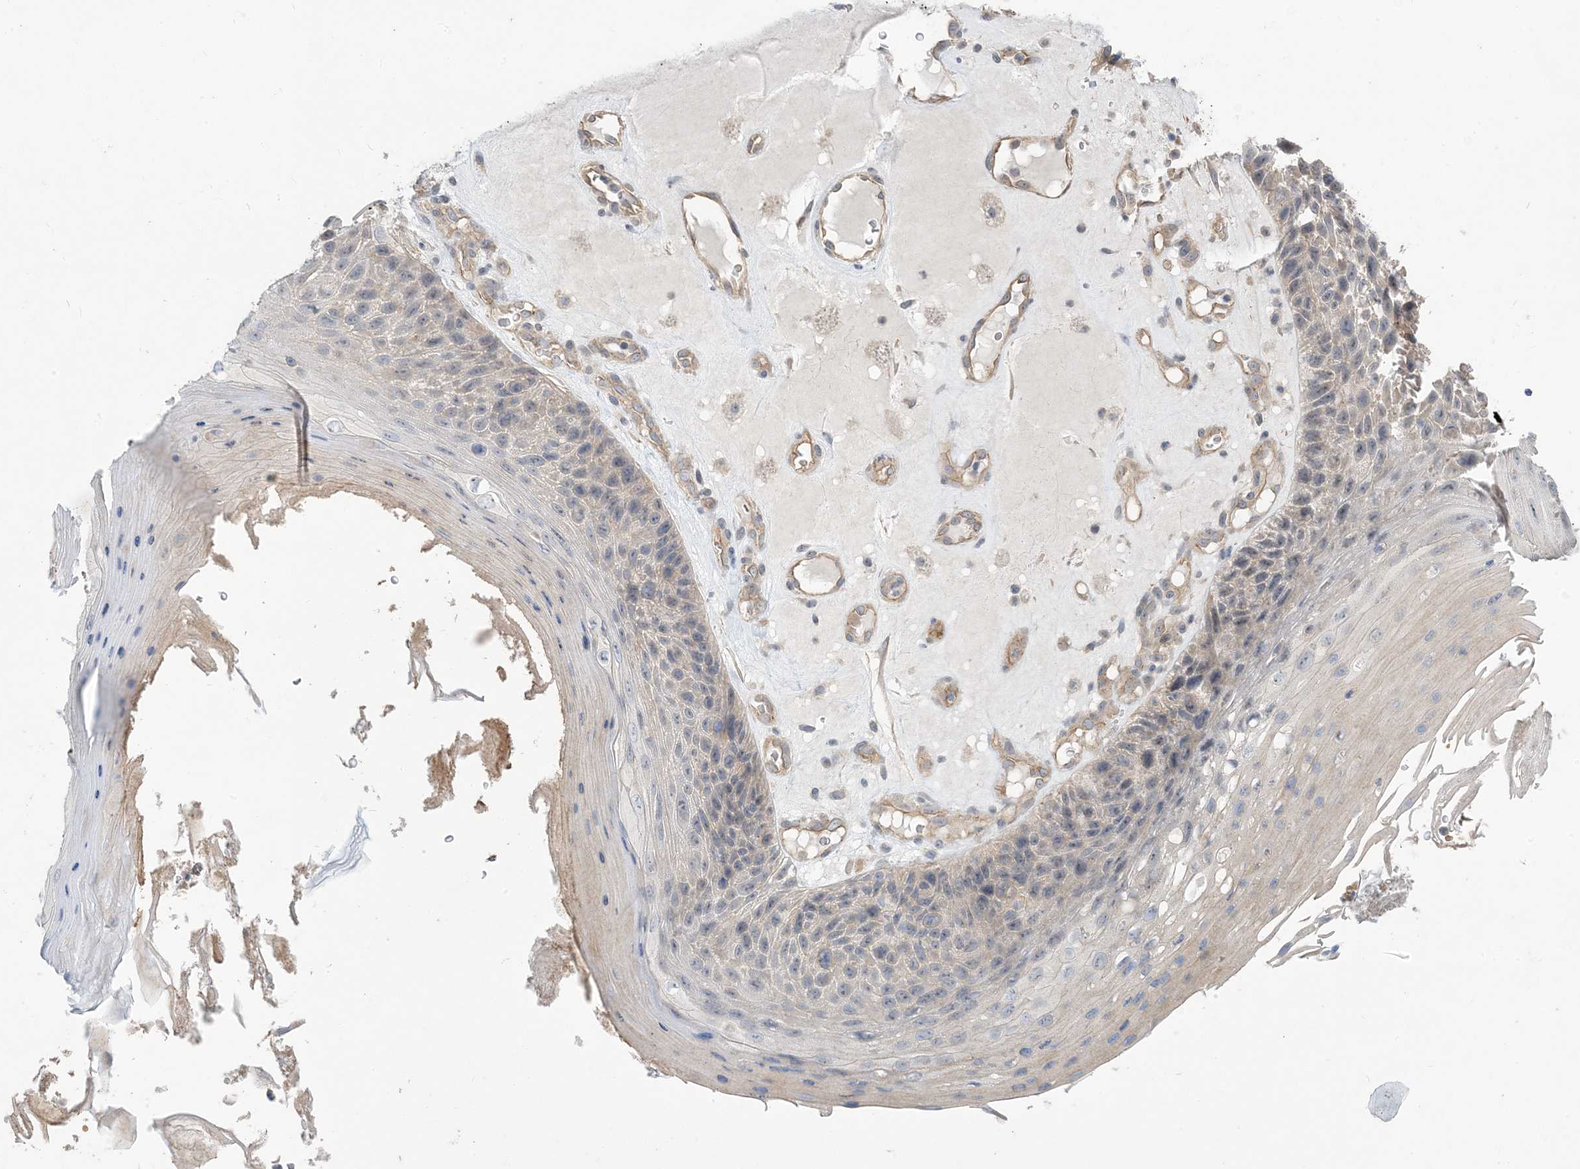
{"staining": {"intensity": "negative", "quantity": "none", "location": "none"}, "tissue": "skin cancer", "cell_type": "Tumor cells", "image_type": "cancer", "snomed": [{"axis": "morphology", "description": "Squamous cell carcinoma, NOS"}, {"axis": "topography", "description": "Skin"}], "caption": "Immunohistochemistry micrograph of human skin cancer stained for a protein (brown), which reveals no positivity in tumor cells.", "gene": "AOC1", "patient": {"sex": "female", "age": 88}}